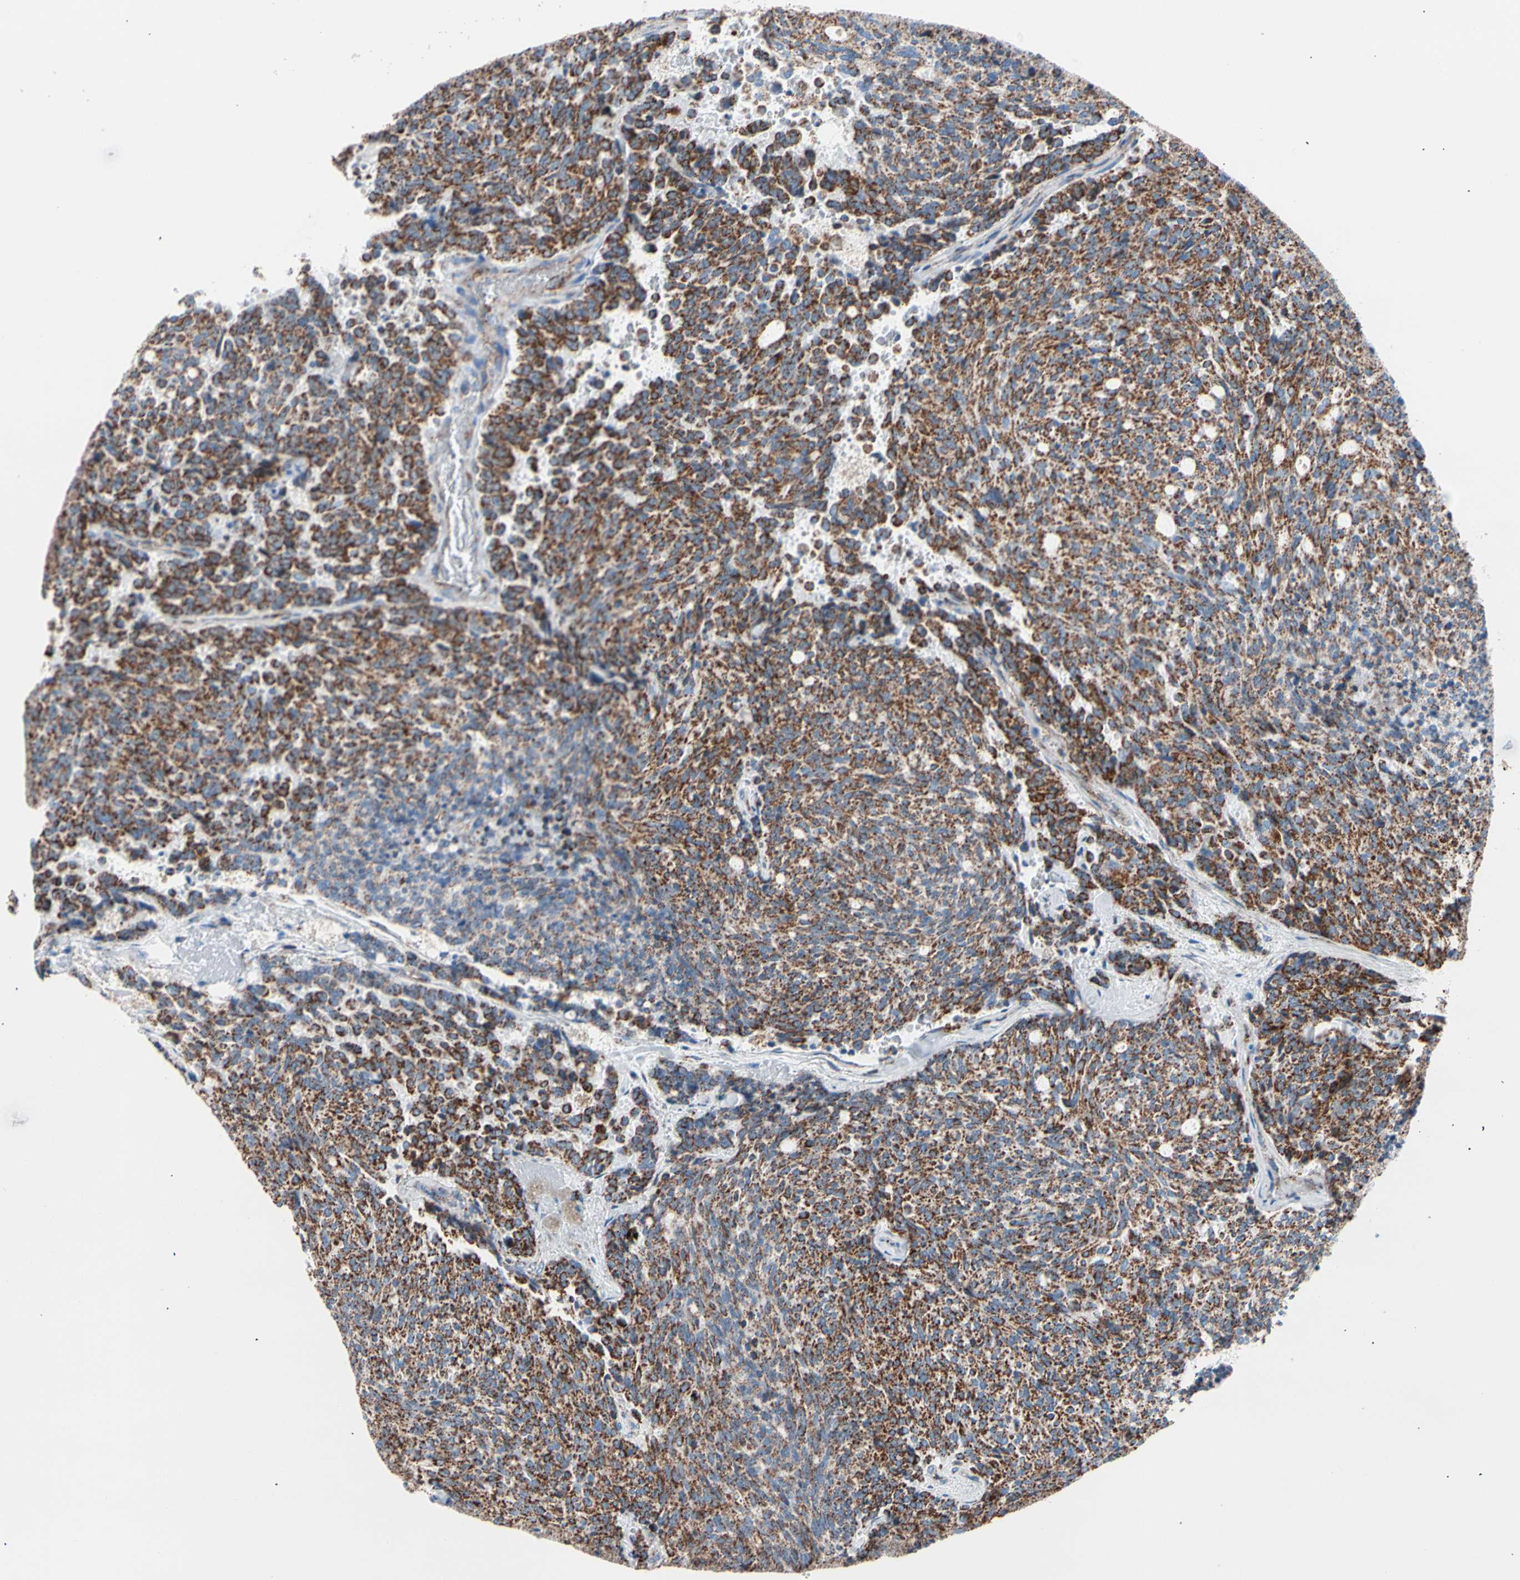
{"staining": {"intensity": "strong", "quantity": ">75%", "location": "cytoplasmic/membranous"}, "tissue": "carcinoid", "cell_type": "Tumor cells", "image_type": "cancer", "snomed": [{"axis": "morphology", "description": "Carcinoid, malignant, NOS"}, {"axis": "topography", "description": "Pancreas"}], "caption": "Carcinoid stained with DAB IHC shows high levels of strong cytoplasmic/membranous staining in approximately >75% of tumor cells.", "gene": "HK1", "patient": {"sex": "female", "age": 54}}